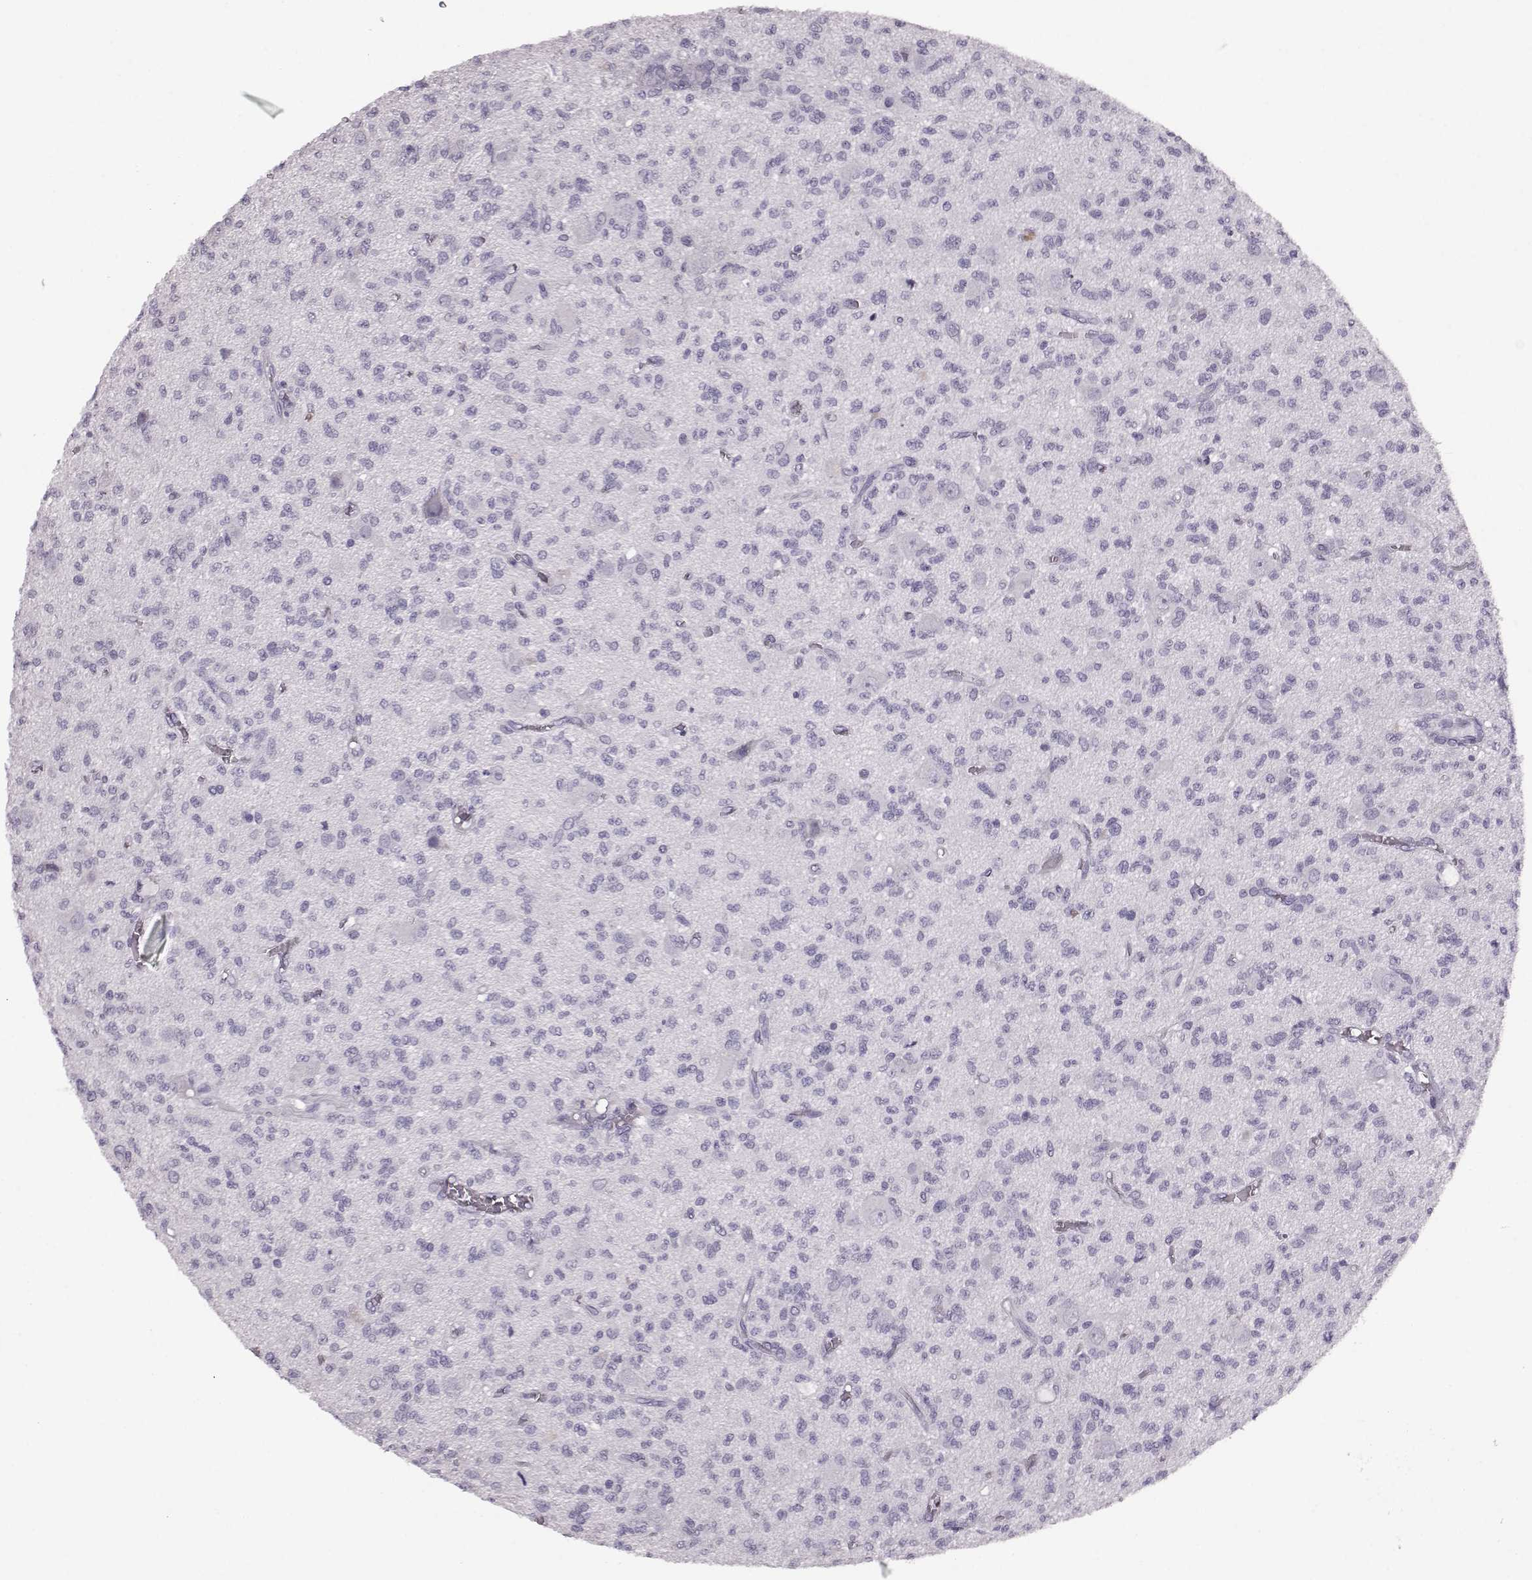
{"staining": {"intensity": "negative", "quantity": "none", "location": "none"}, "tissue": "glioma", "cell_type": "Tumor cells", "image_type": "cancer", "snomed": [{"axis": "morphology", "description": "Glioma, malignant, Low grade"}, {"axis": "topography", "description": "Brain"}], "caption": "Protein analysis of glioma reveals no significant expression in tumor cells.", "gene": "JSRP1", "patient": {"sex": "male", "age": 64}}